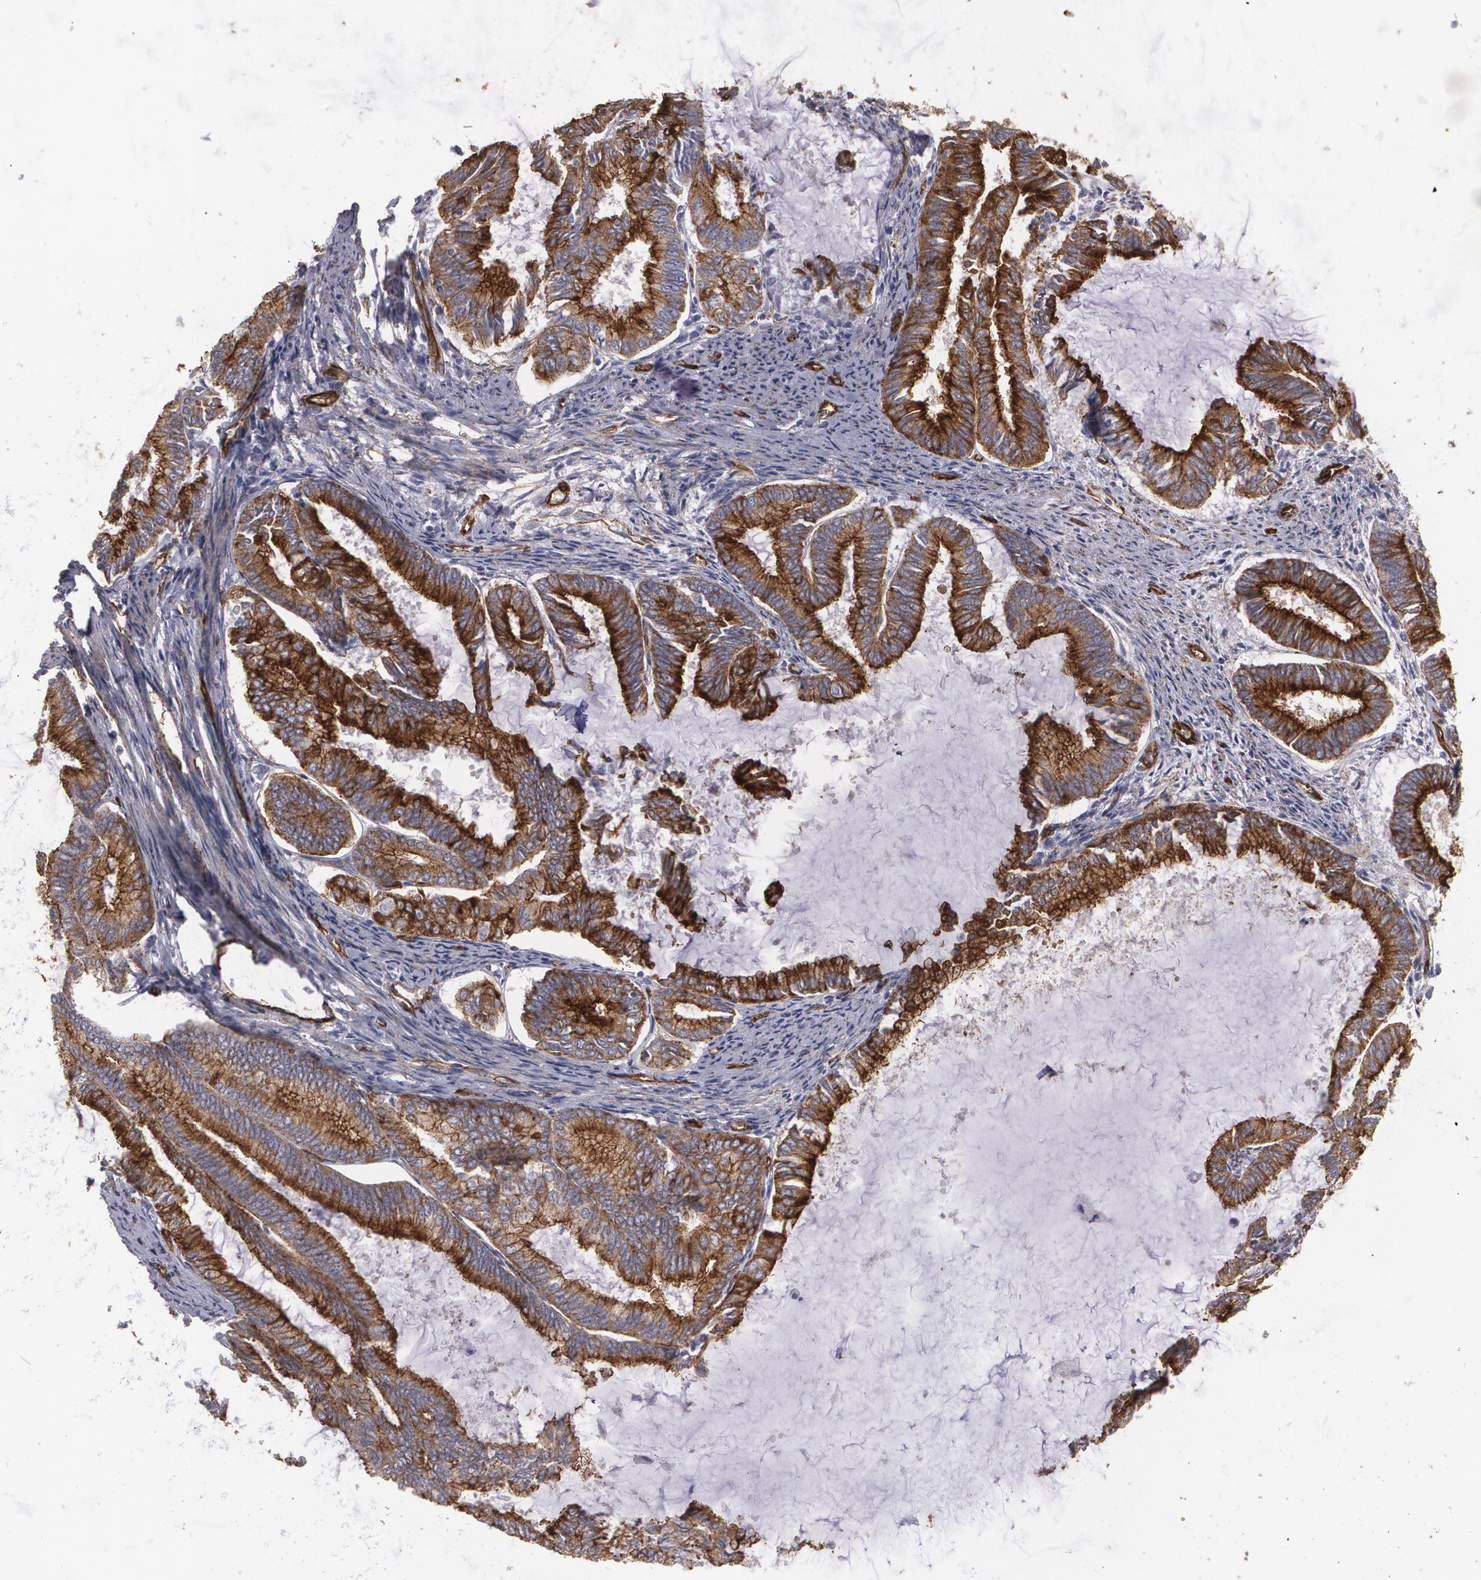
{"staining": {"intensity": "strong", "quantity": ">75%", "location": "cytoplasmic/membranous"}, "tissue": "endometrial cancer", "cell_type": "Tumor cells", "image_type": "cancer", "snomed": [{"axis": "morphology", "description": "Adenocarcinoma, NOS"}, {"axis": "topography", "description": "Endometrium"}], "caption": "Tumor cells reveal high levels of strong cytoplasmic/membranous staining in about >75% of cells in endometrial adenocarcinoma.", "gene": "TJP1", "patient": {"sex": "female", "age": 86}}